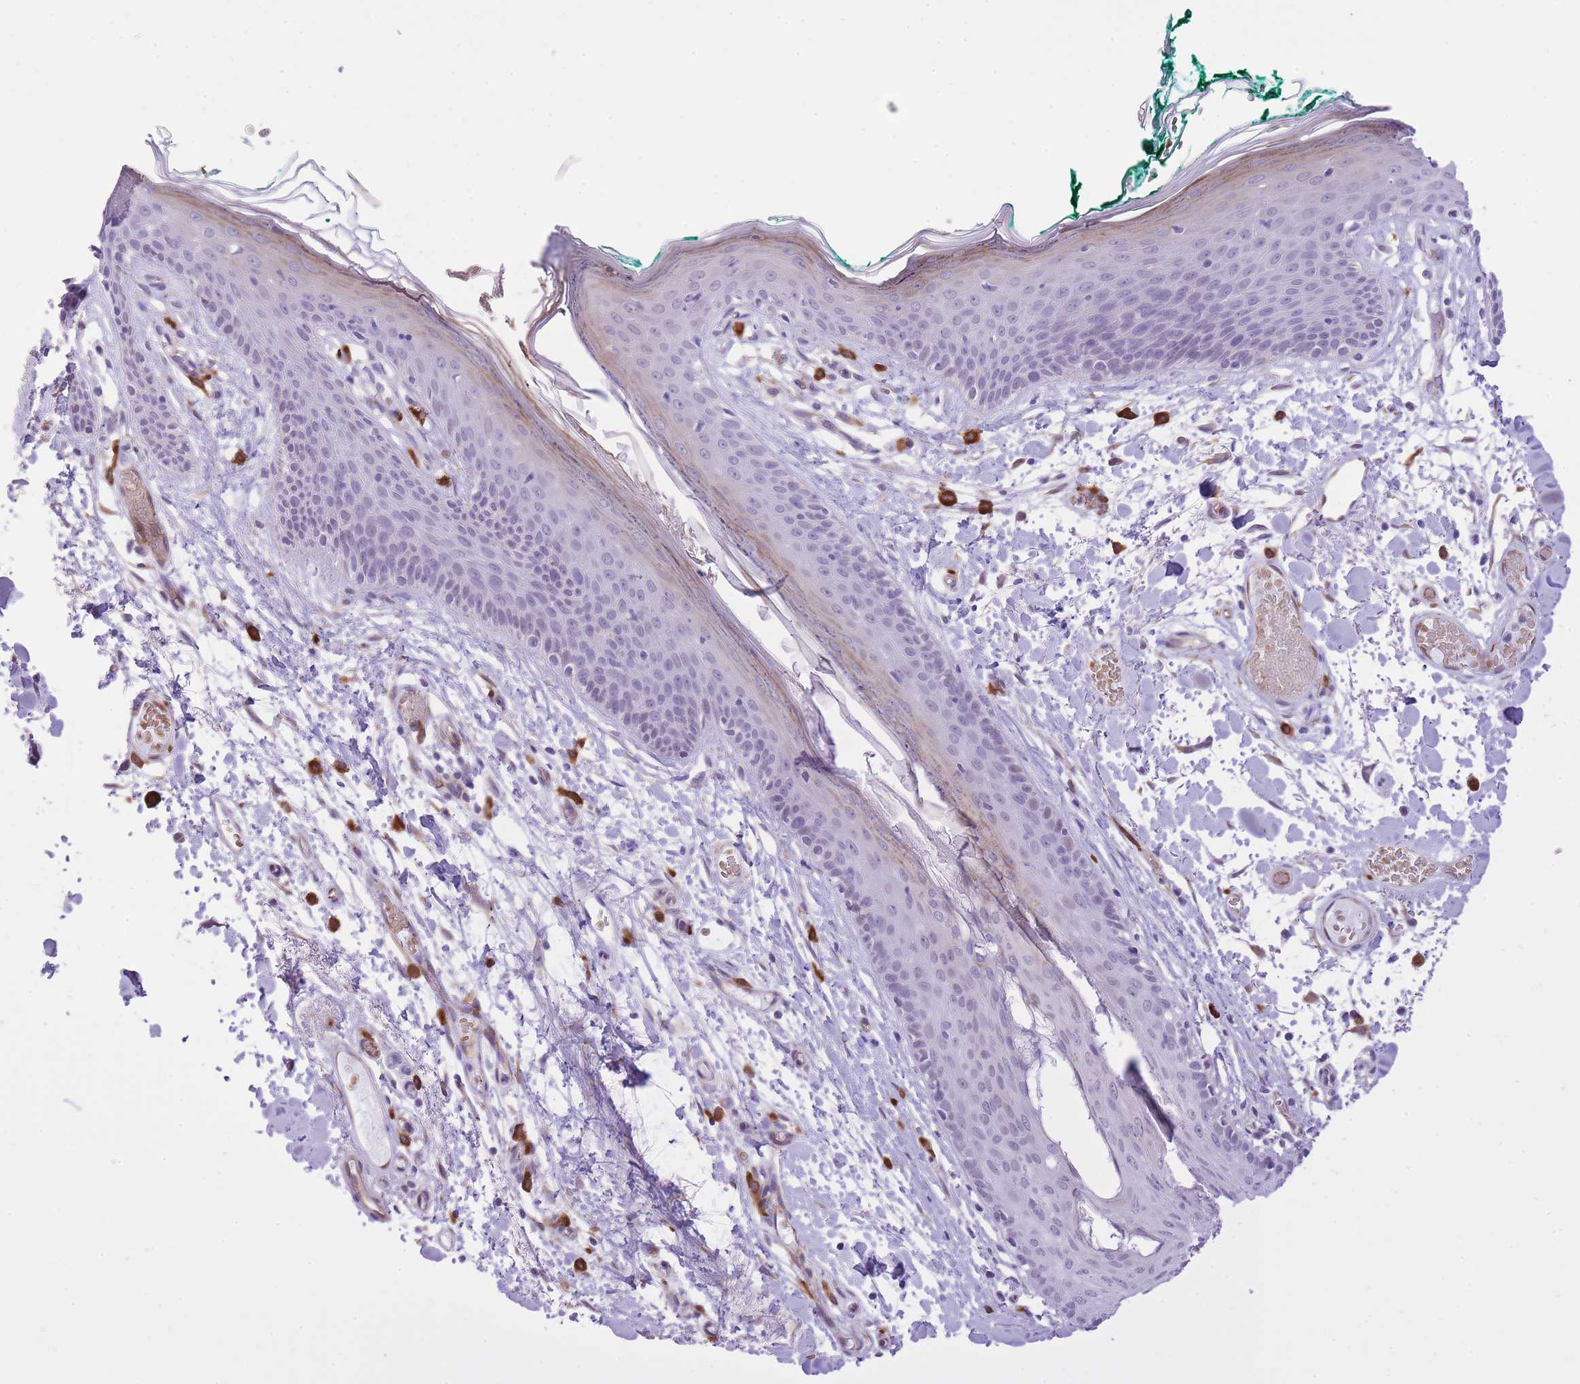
{"staining": {"intensity": "moderate", "quantity": ">75%", "location": "cytoplasmic/membranous"}, "tissue": "skin", "cell_type": "Fibroblasts", "image_type": "normal", "snomed": [{"axis": "morphology", "description": "Normal tissue, NOS"}, {"axis": "topography", "description": "Skin"}], "caption": "Brown immunohistochemical staining in unremarkable human skin displays moderate cytoplasmic/membranous expression in about >75% of fibroblasts.", "gene": "MEIOSIN", "patient": {"sex": "male", "age": 79}}